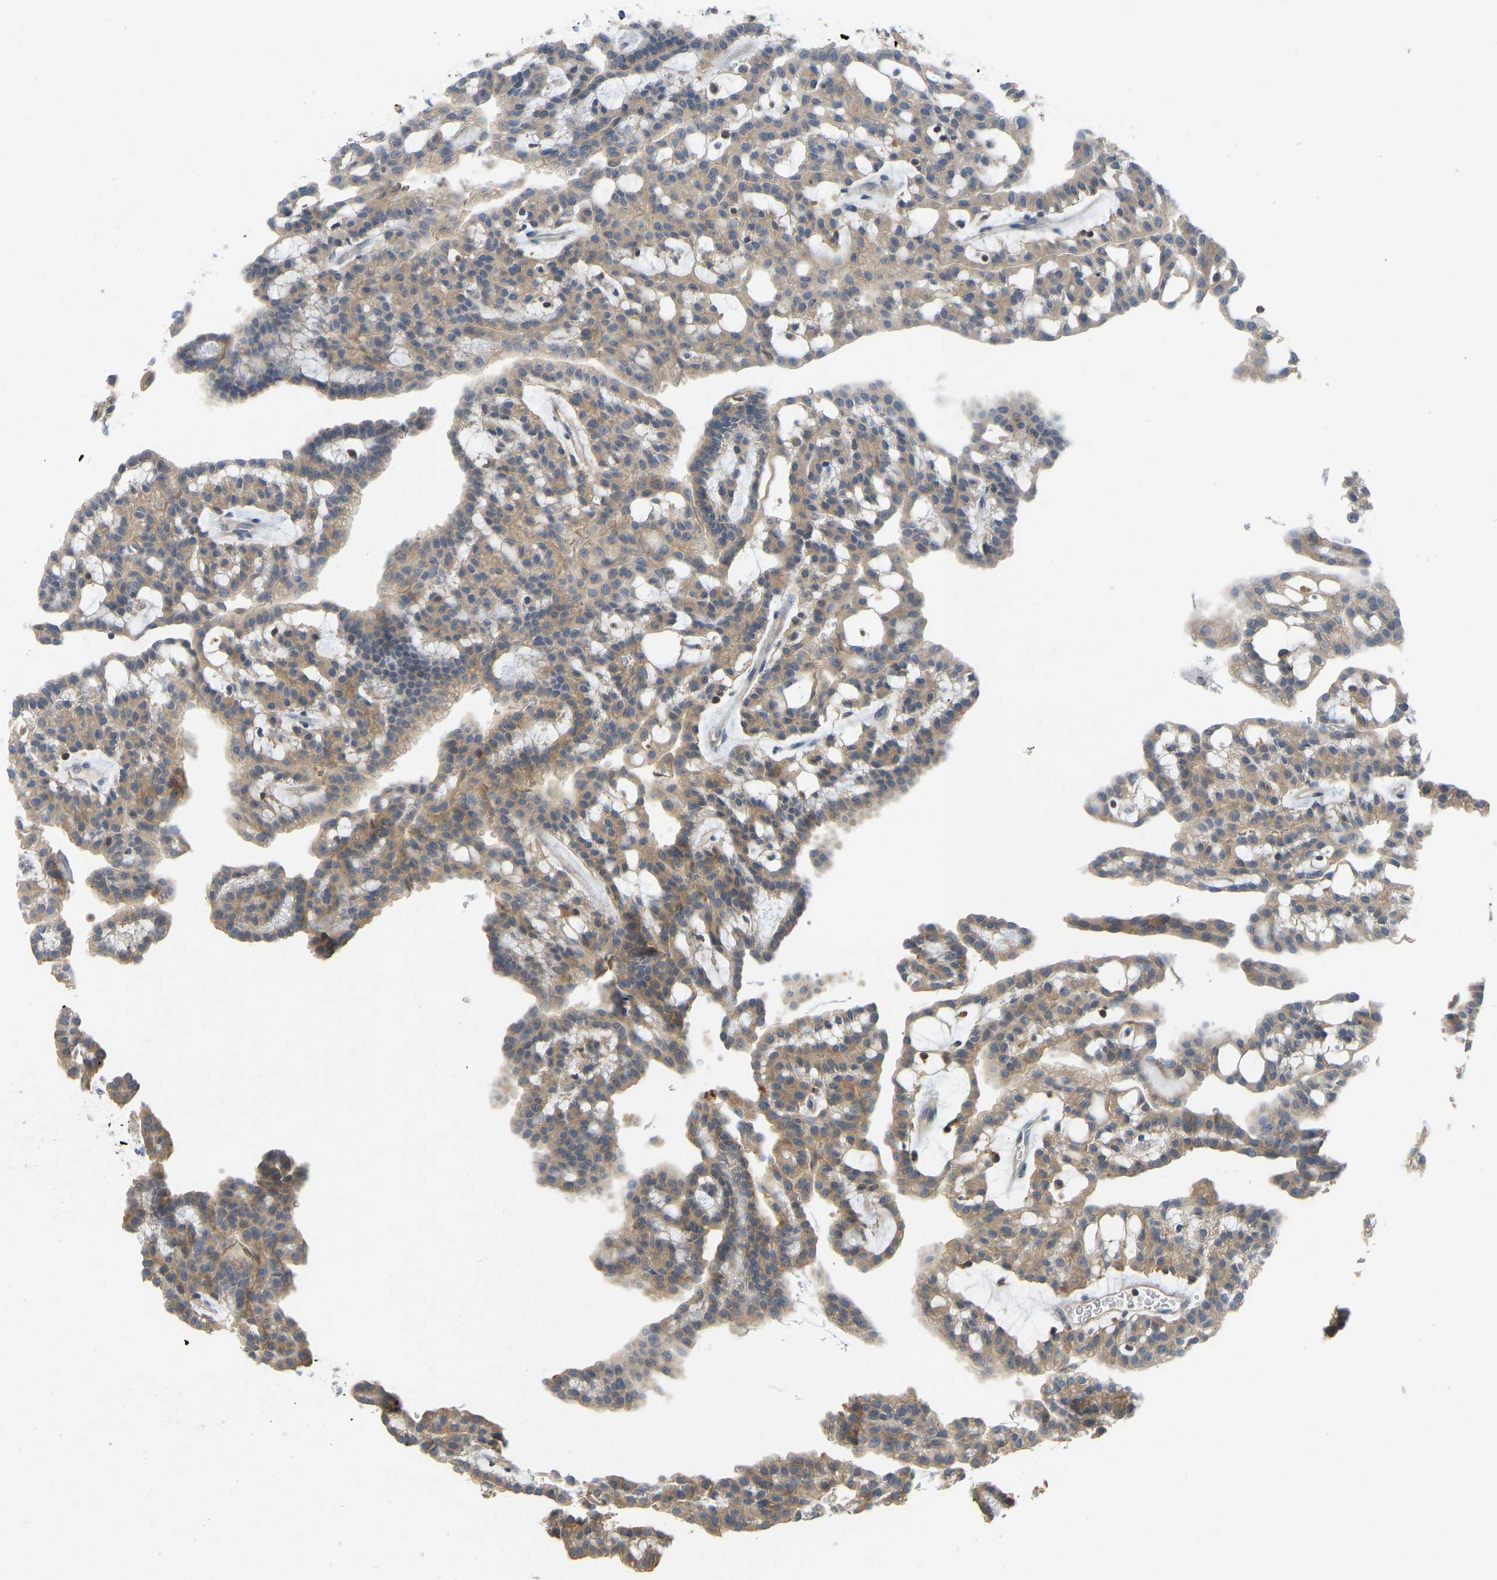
{"staining": {"intensity": "moderate", "quantity": "25%-75%", "location": "cytoplasmic/membranous"}, "tissue": "renal cancer", "cell_type": "Tumor cells", "image_type": "cancer", "snomed": [{"axis": "morphology", "description": "Adenocarcinoma, NOS"}, {"axis": "topography", "description": "Kidney"}], "caption": "Human adenocarcinoma (renal) stained with a protein marker demonstrates moderate staining in tumor cells.", "gene": "NDRG3", "patient": {"sex": "male", "age": 63}}